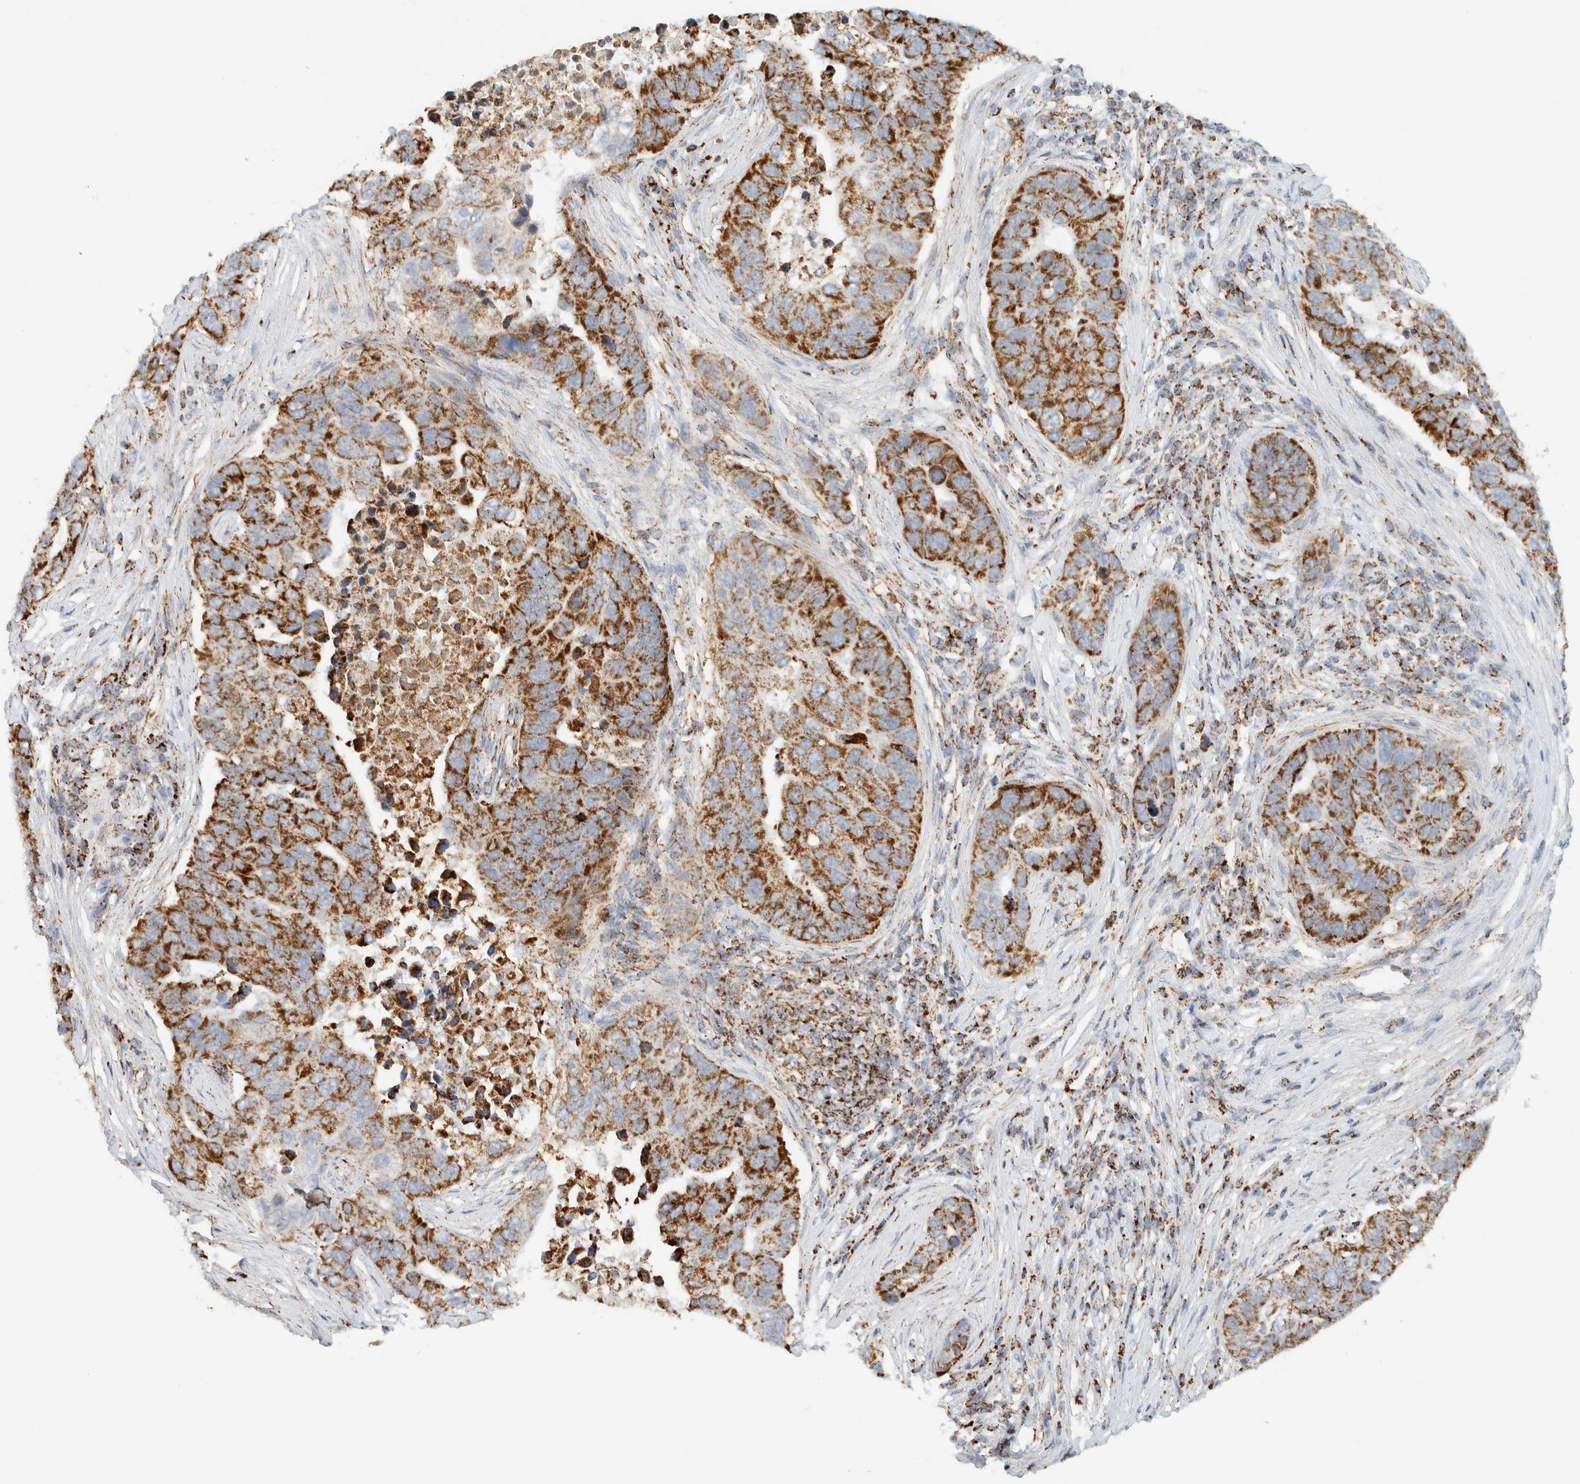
{"staining": {"intensity": "strong", "quantity": ">75%", "location": "cytoplasmic/membranous"}, "tissue": "pancreatic cancer", "cell_type": "Tumor cells", "image_type": "cancer", "snomed": [{"axis": "morphology", "description": "Adenocarcinoma, NOS"}, {"axis": "topography", "description": "Pancreas"}], "caption": "This histopathology image reveals IHC staining of human adenocarcinoma (pancreatic), with high strong cytoplasmic/membranous staining in approximately >75% of tumor cells.", "gene": "KIFAP3", "patient": {"sex": "female", "age": 61}}